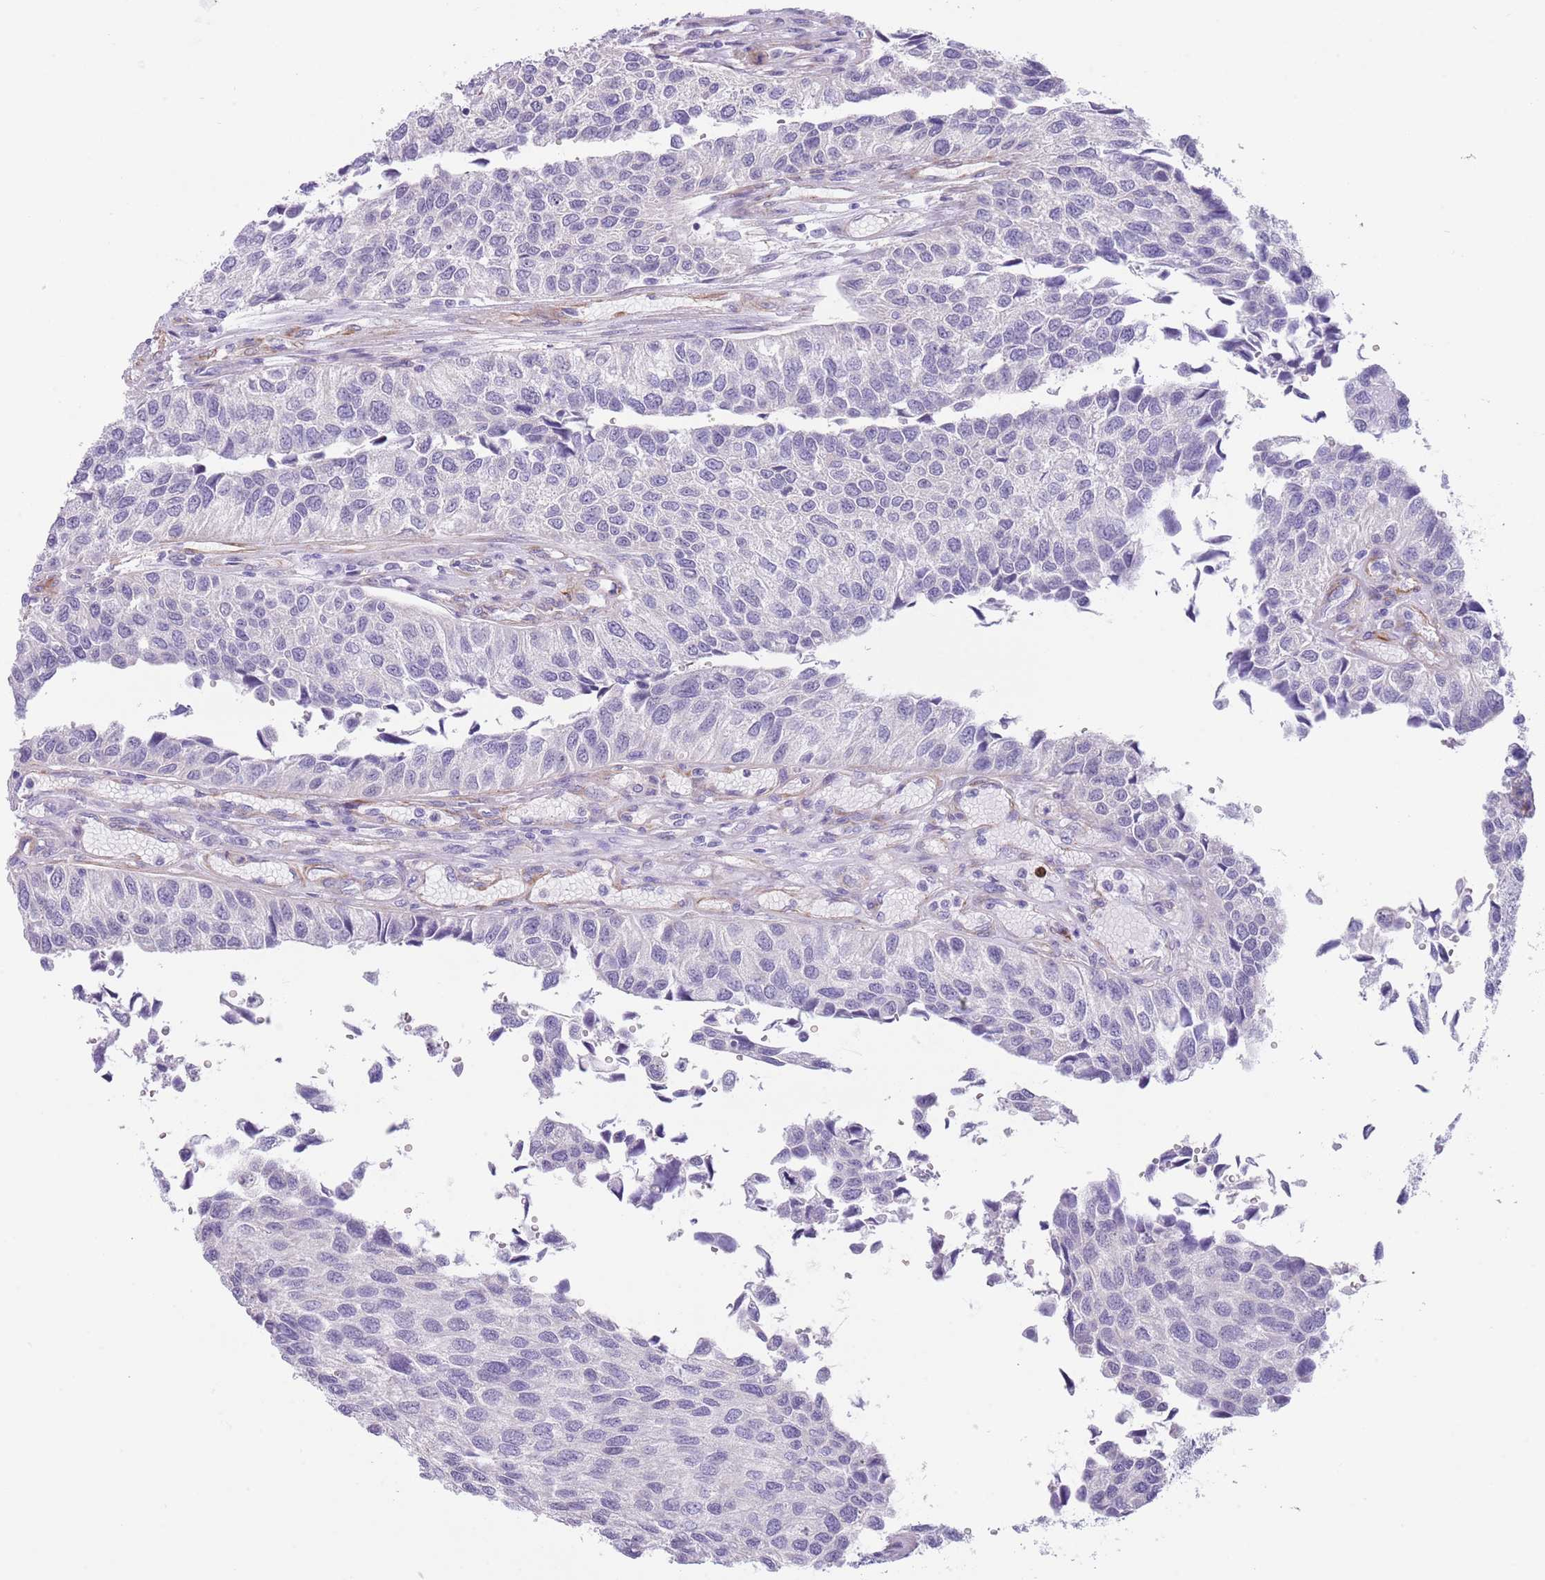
{"staining": {"intensity": "negative", "quantity": "none", "location": "none"}, "tissue": "urothelial cancer", "cell_type": "Tumor cells", "image_type": "cancer", "snomed": [{"axis": "morphology", "description": "Urothelial carcinoma, NOS"}, {"axis": "topography", "description": "Urinary bladder"}], "caption": "Immunohistochemistry (IHC) photomicrograph of neoplastic tissue: urothelial cancer stained with DAB (3,3'-diaminobenzidine) exhibits no significant protein expression in tumor cells. The staining was performed using DAB to visualize the protein expression in brown, while the nuclei were stained in blue with hematoxylin (Magnification: 20x).", "gene": "TSGA13", "patient": {"sex": "male", "age": 55}}